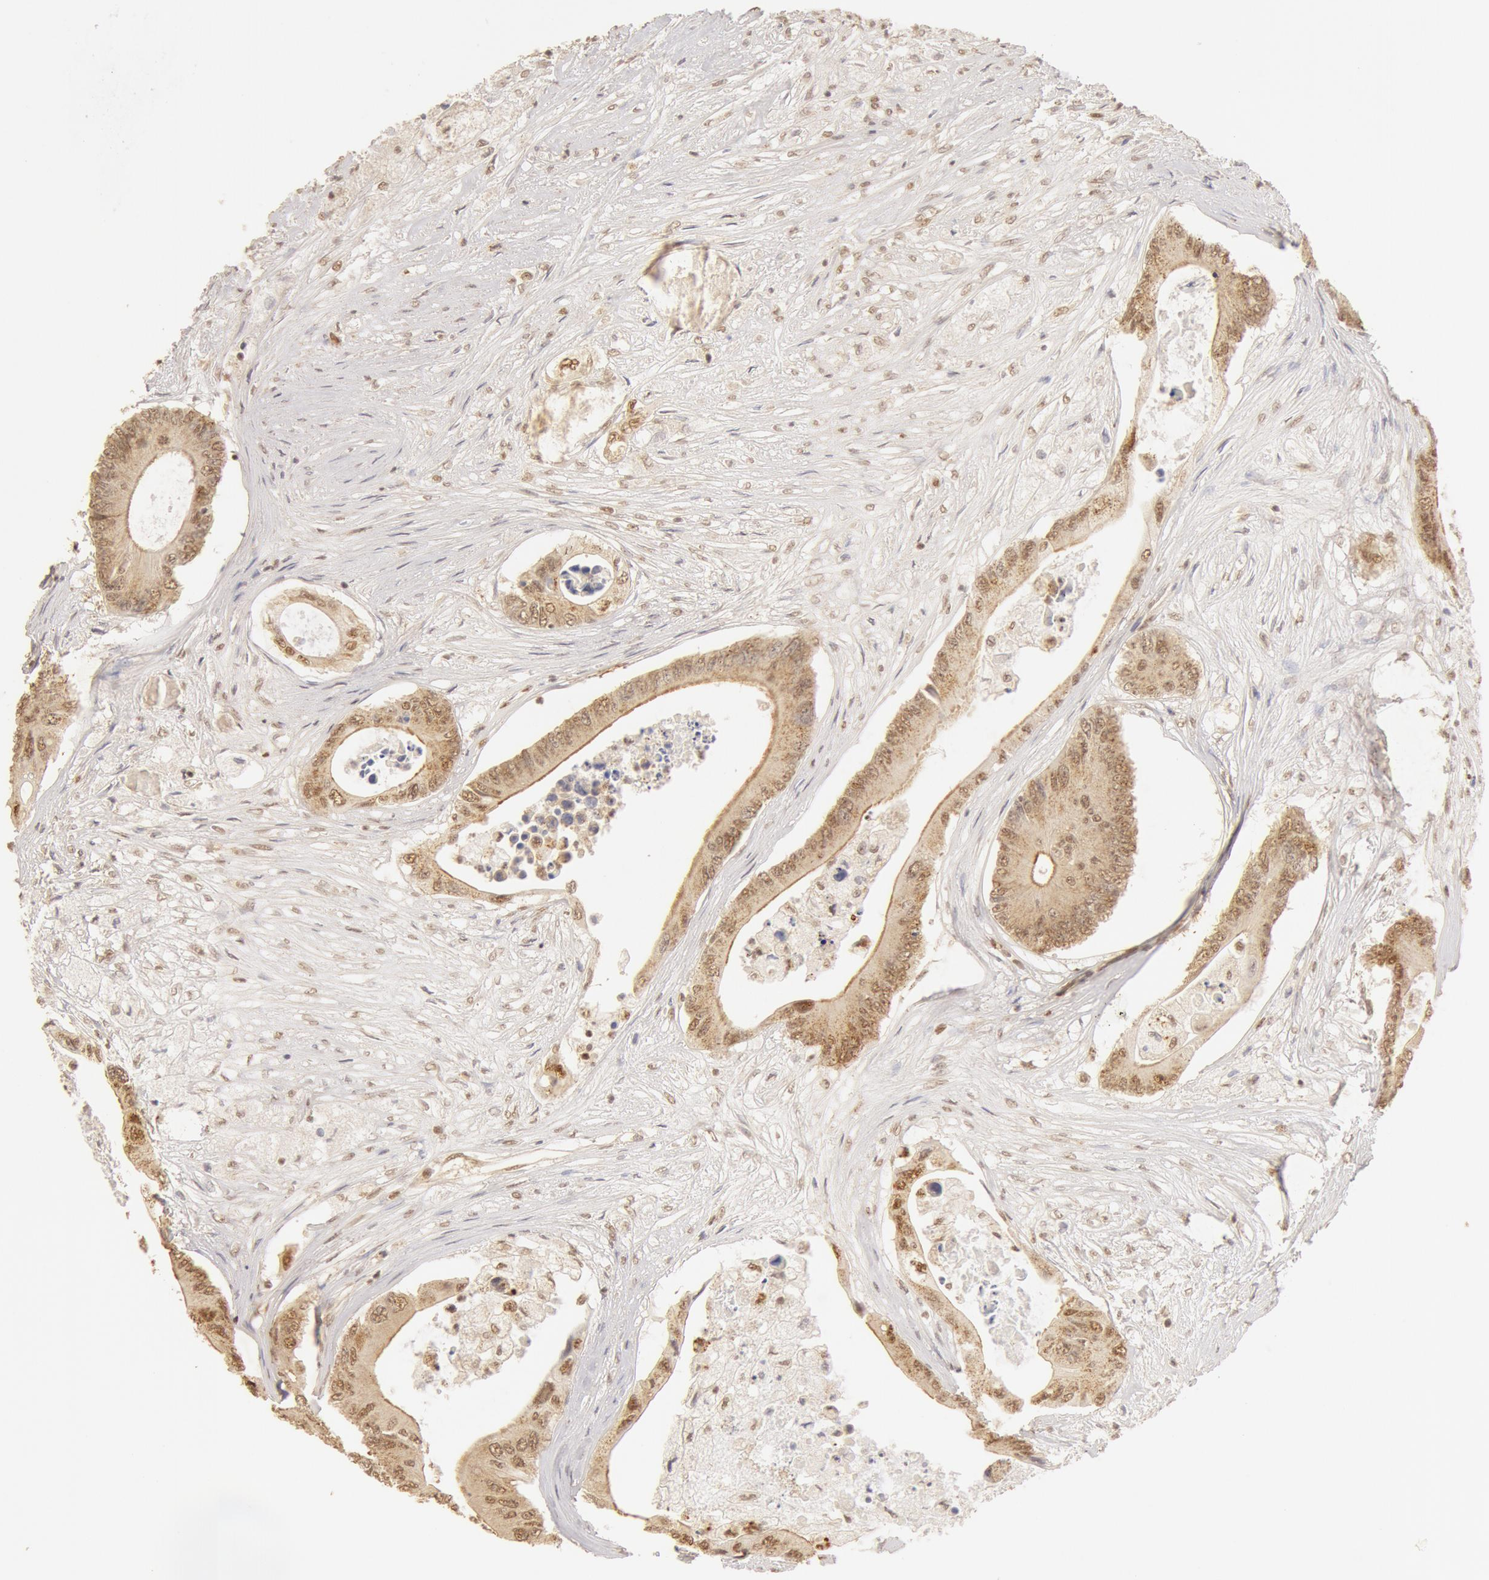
{"staining": {"intensity": "moderate", "quantity": ">75%", "location": "cytoplasmic/membranous,nuclear"}, "tissue": "colorectal cancer", "cell_type": "Tumor cells", "image_type": "cancer", "snomed": [{"axis": "morphology", "description": "Adenocarcinoma, NOS"}, {"axis": "topography", "description": "Colon"}], "caption": "The immunohistochemical stain labels moderate cytoplasmic/membranous and nuclear staining in tumor cells of adenocarcinoma (colorectal) tissue. (Brightfield microscopy of DAB IHC at high magnification).", "gene": "SNRNP70", "patient": {"sex": "male", "age": 65}}